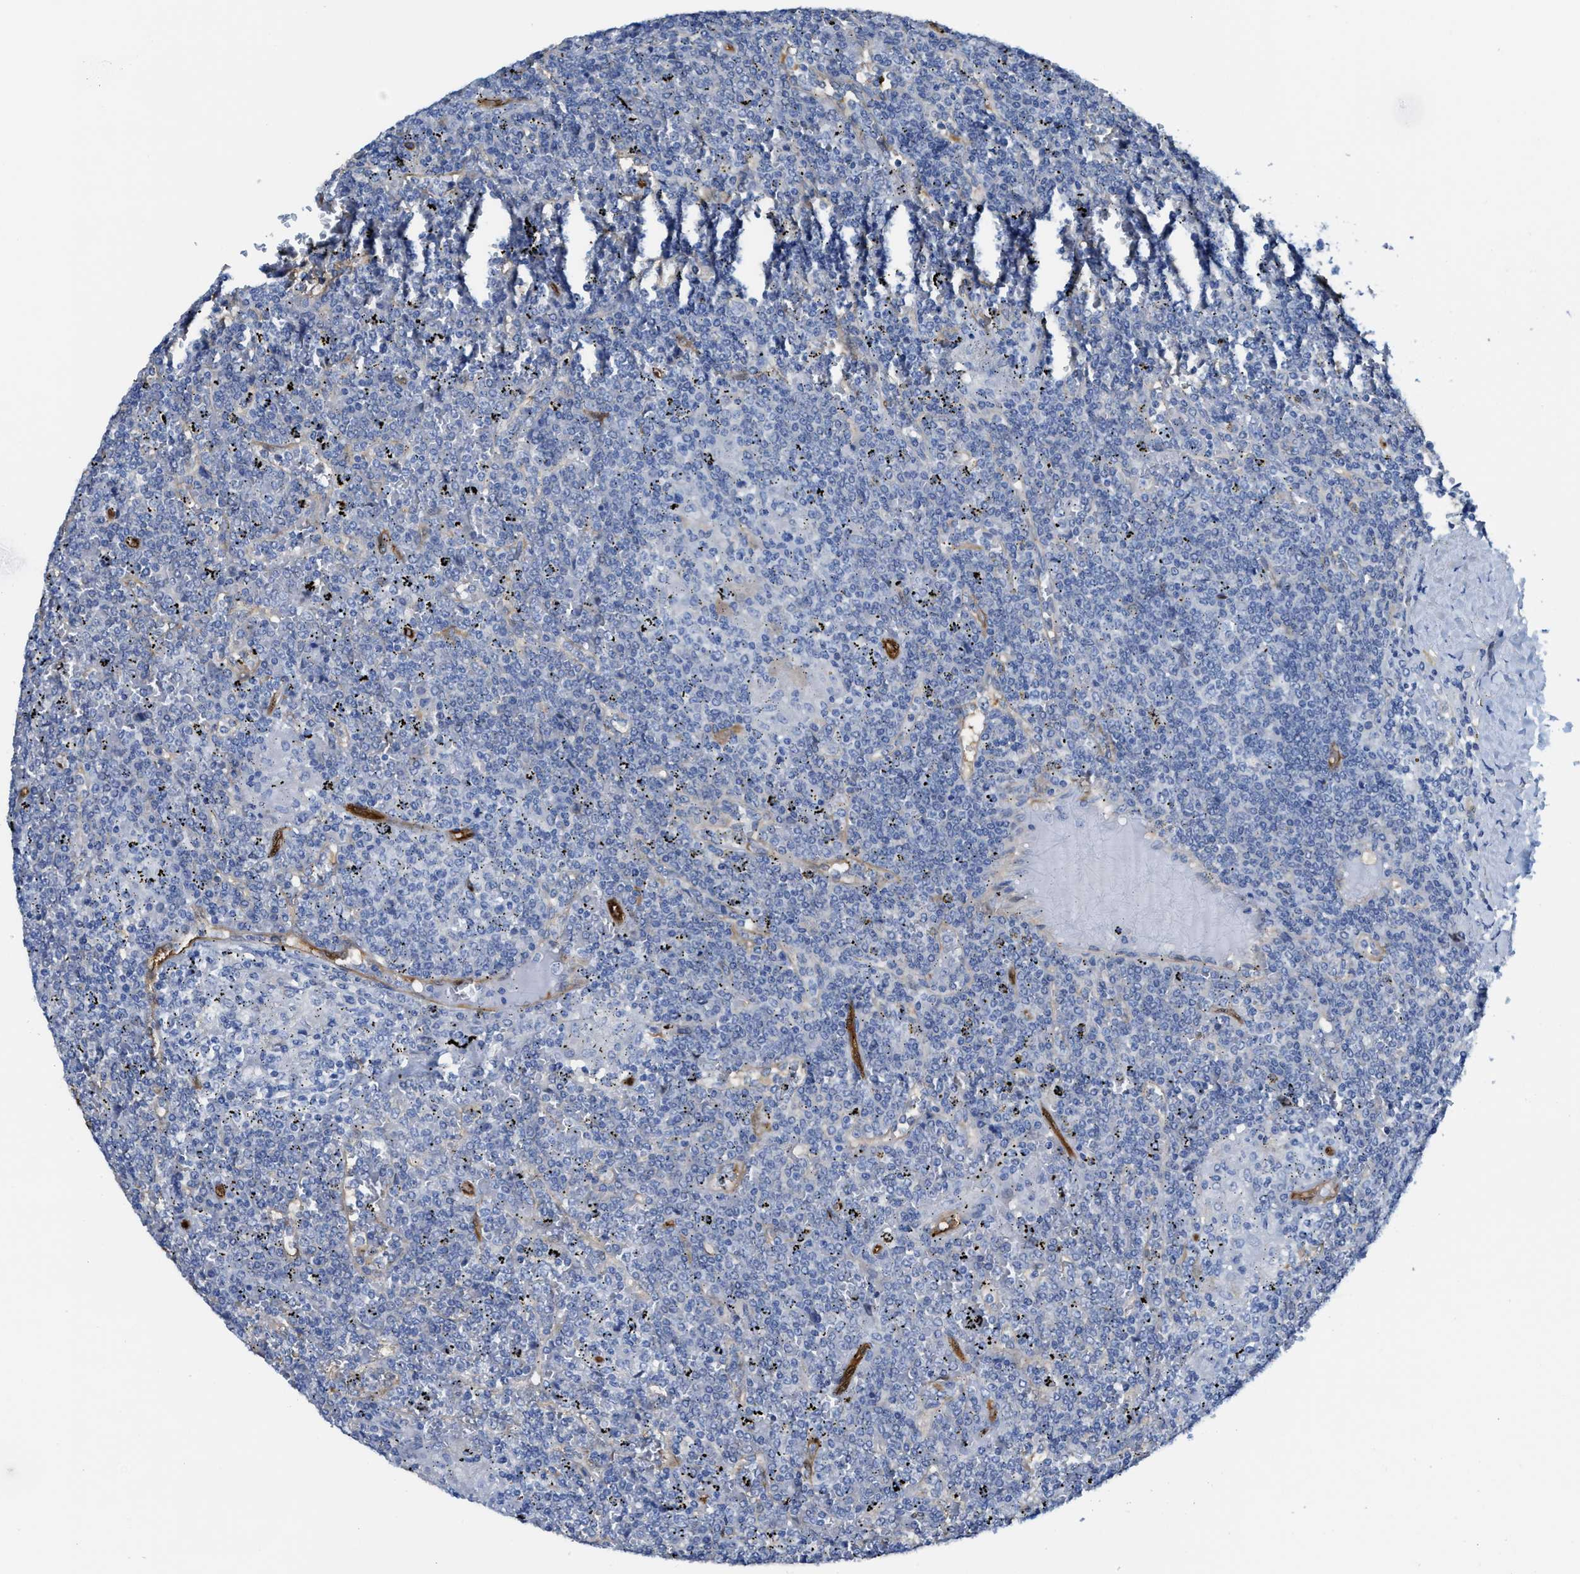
{"staining": {"intensity": "negative", "quantity": "none", "location": "none"}, "tissue": "lymphoma", "cell_type": "Tumor cells", "image_type": "cancer", "snomed": [{"axis": "morphology", "description": "Malignant lymphoma, non-Hodgkin's type, Low grade"}, {"axis": "topography", "description": "Spleen"}], "caption": "Tumor cells show no significant staining in lymphoma.", "gene": "ASS1", "patient": {"sex": "female", "age": 19}}